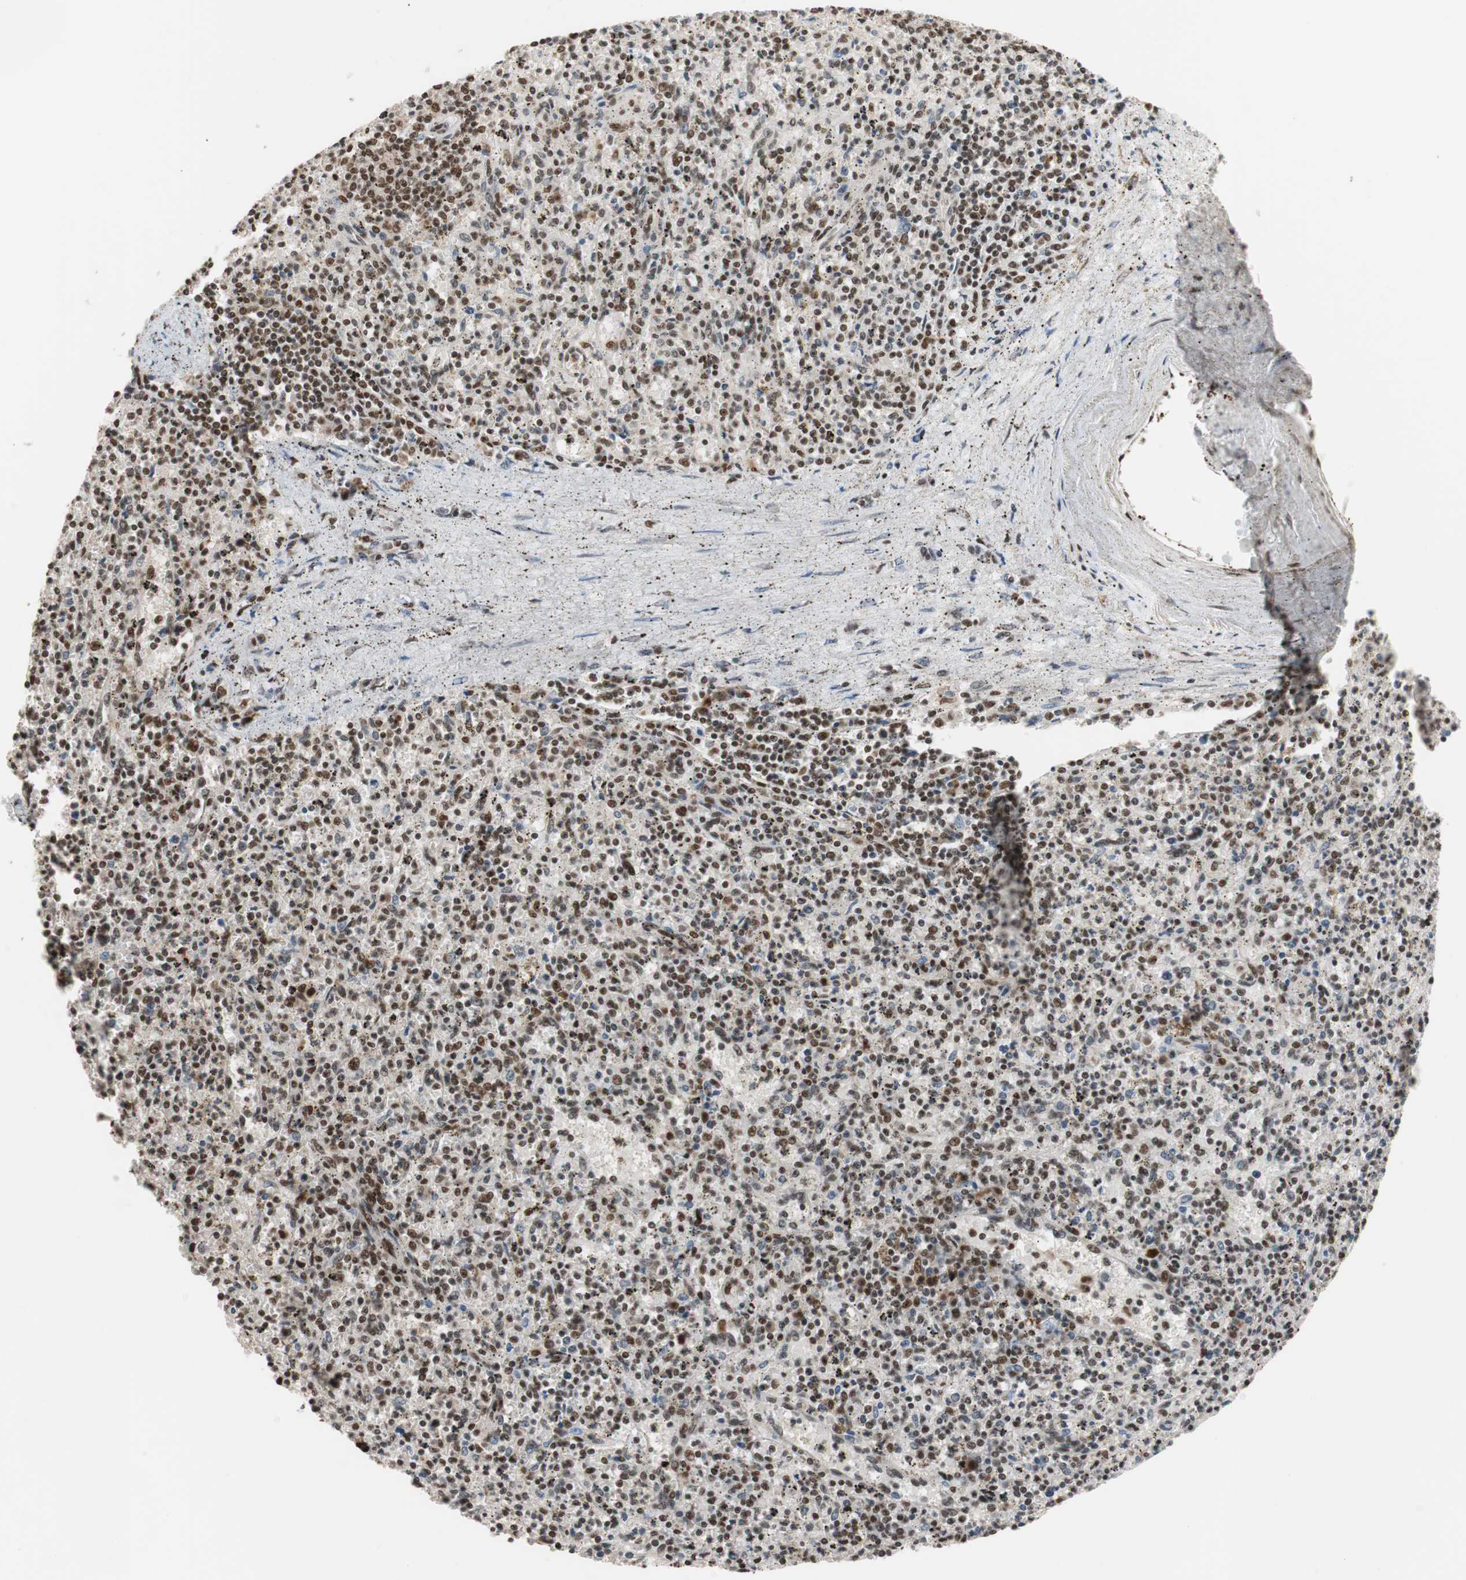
{"staining": {"intensity": "strong", "quantity": ">75%", "location": "nuclear"}, "tissue": "spleen", "cell_type": "Cells in red pulp", "image_type": "normal", "snomed": [{"axis": "morphology", "description": "Normal tissue, NOS"}, {"axis": "topography", "description": "Spleen"}], "caption": "Immunohistochemical staining of benign human spleen displays >75% levels of strong nuclear protein expression in about >75% of cells in red pulp.", "gene": "CHAMP1", "patient": {"sex": "male", "age": 72}}